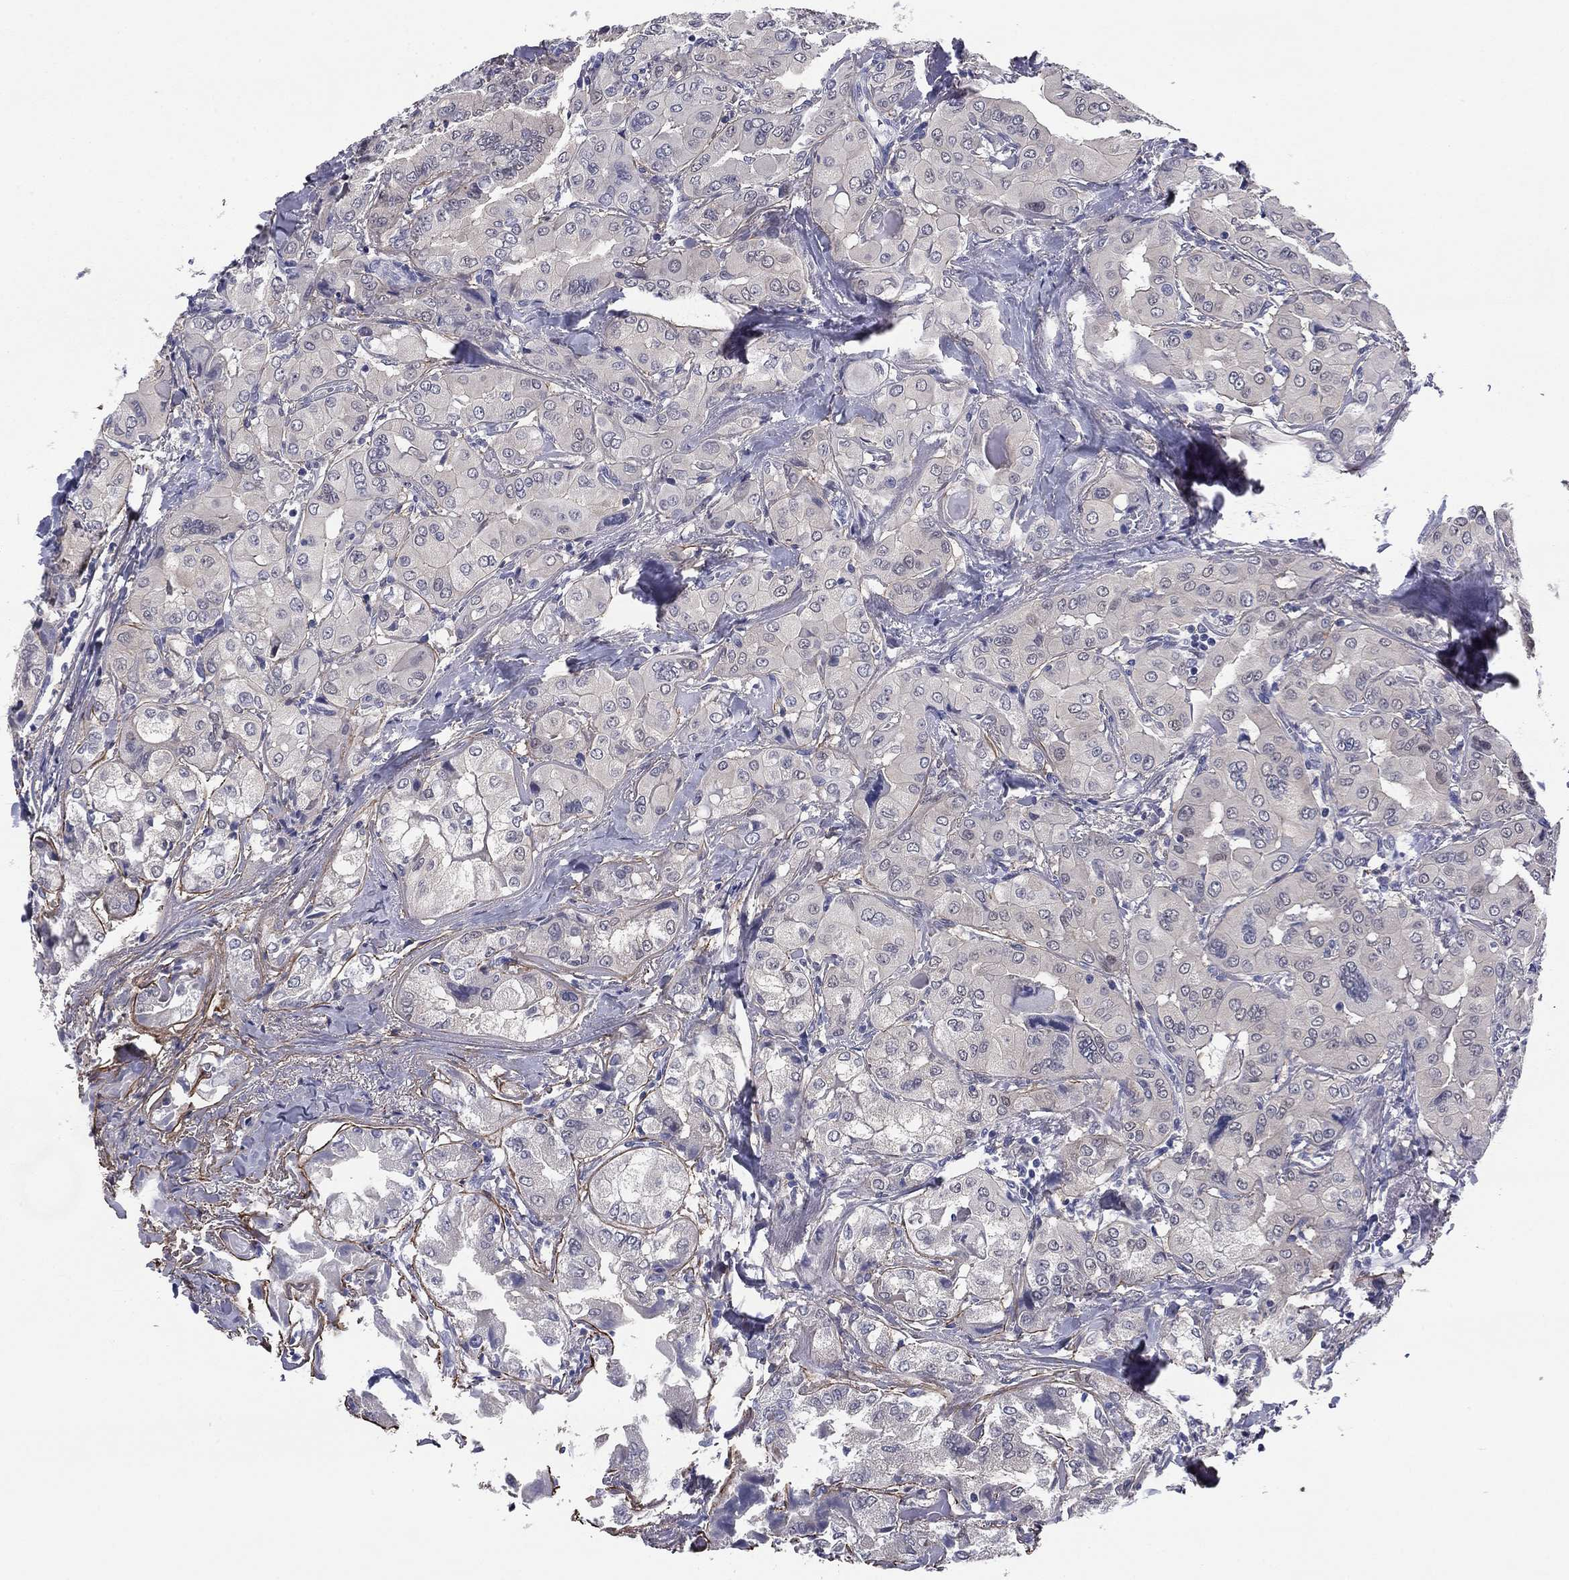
{"staining": {"intensity": "negative", "quantity": "none", "location": "none"}, "tissue": "thyroid cancer", "cell_type": "Tumor cells", "image_type": "cancer", "snomed": [{"axis": "morphology", "description": "Normal tissue, NOS"}, {"axis": "morphology", "description": "Papillary adenocarcinoma, NOS"}, {"axis": "topography", "description": "Thyroid gland"}], "caption": "Thyroid papillary adenocarcinoma stained for a protein using IHC shows no staining tumor cells.", "gene": "REXO5", "patient": {"sex": "female", "age": 66}}